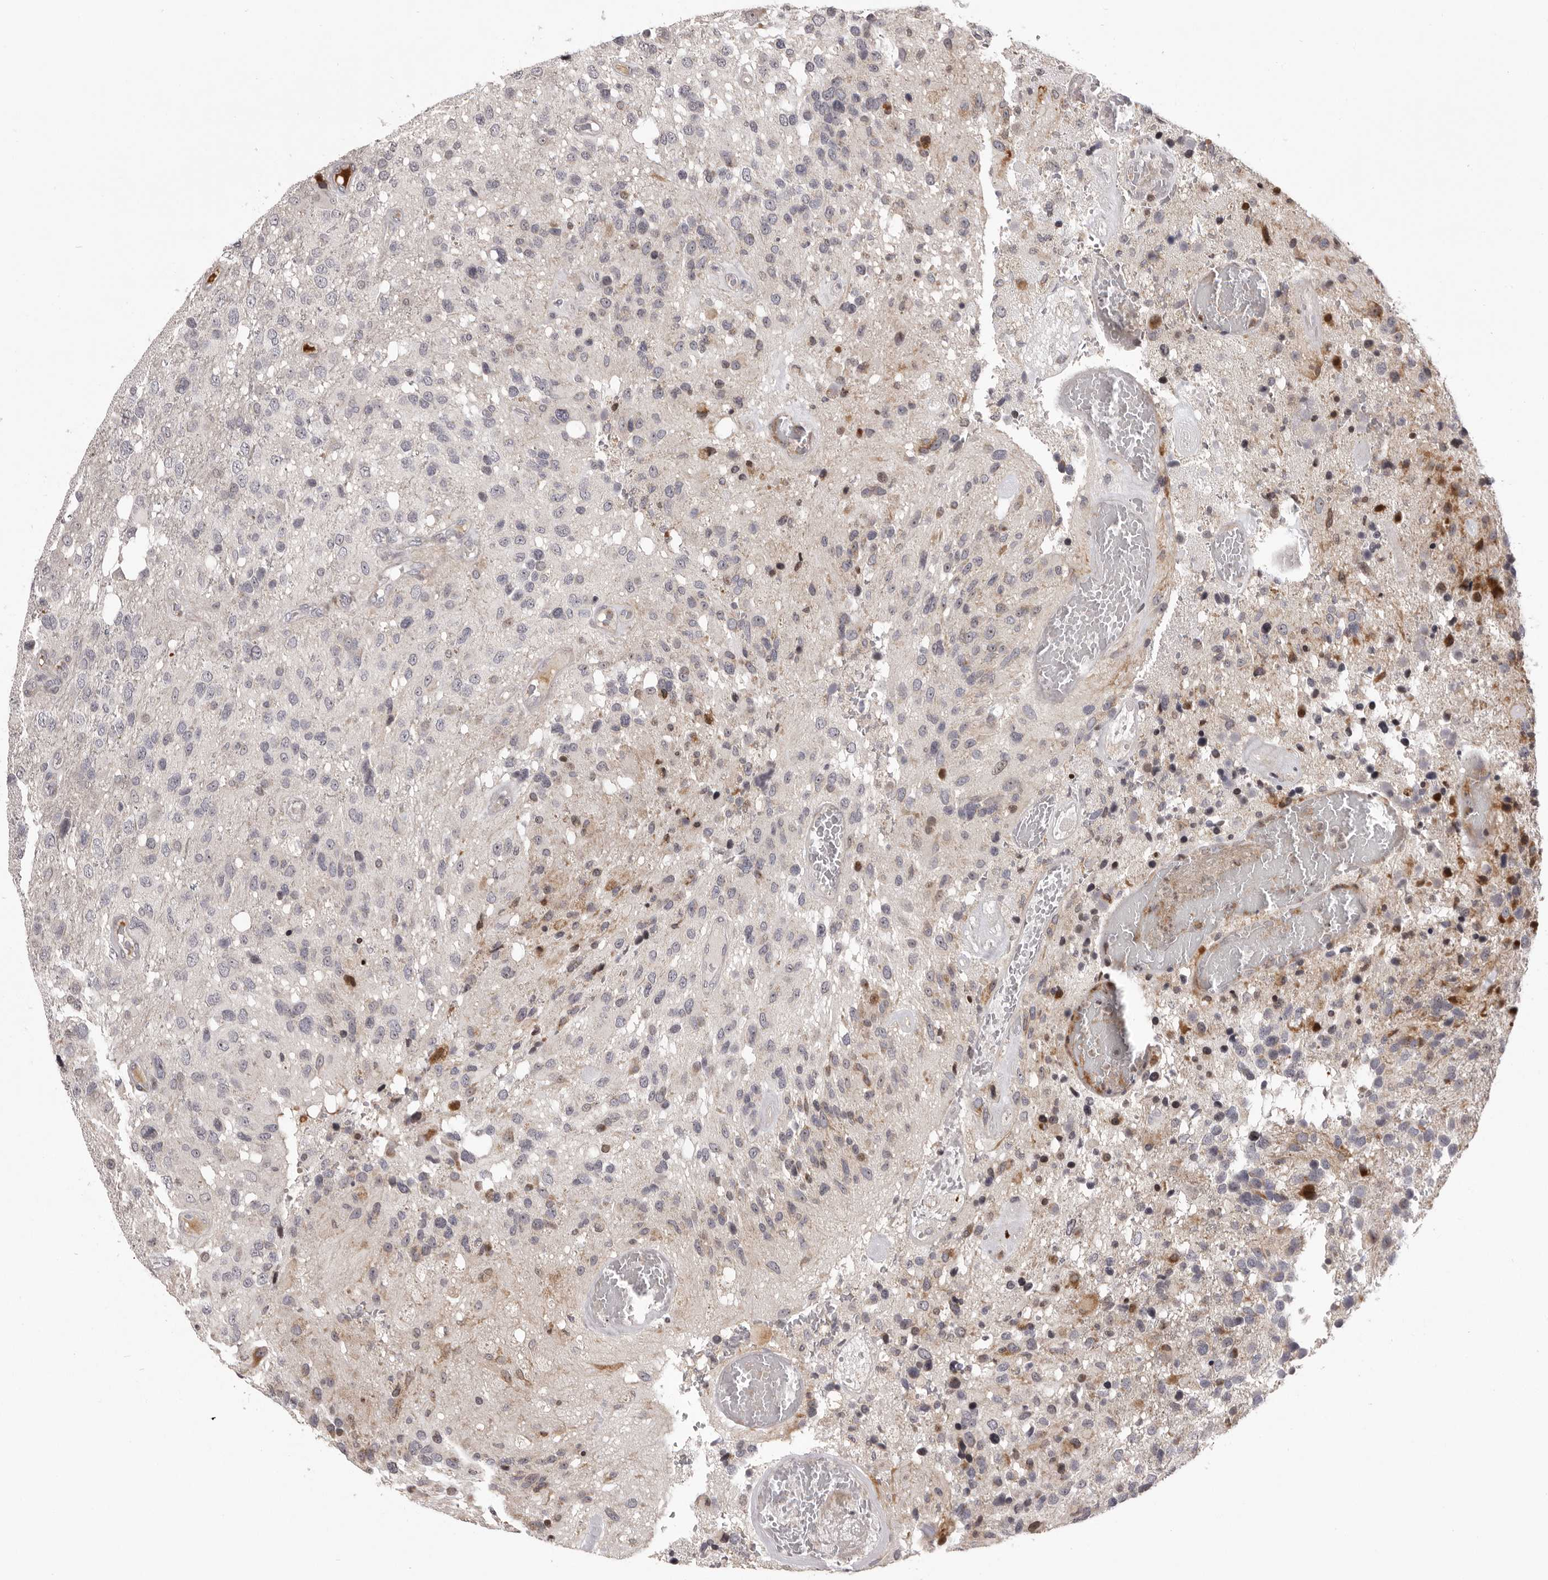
{"staining": {"intensity": "moderate", "quantity": "<25%", "location": "nuclear"}, "tissue": "glioma", "cell_type": "Tumor cells", "image_type": "cancer", "snomed": [{"axis": "morphology", "description": "Glioma, malignant, High grade"}, {"axis": "topography", "description": "Brain"}], "caption": "IHC (DAB) staining of human glioma shows moderate nuclear protein expression in about <25% of tumor cells.", "gene": "AZIN1", "patient": {"sex": "female", "age": 58}}